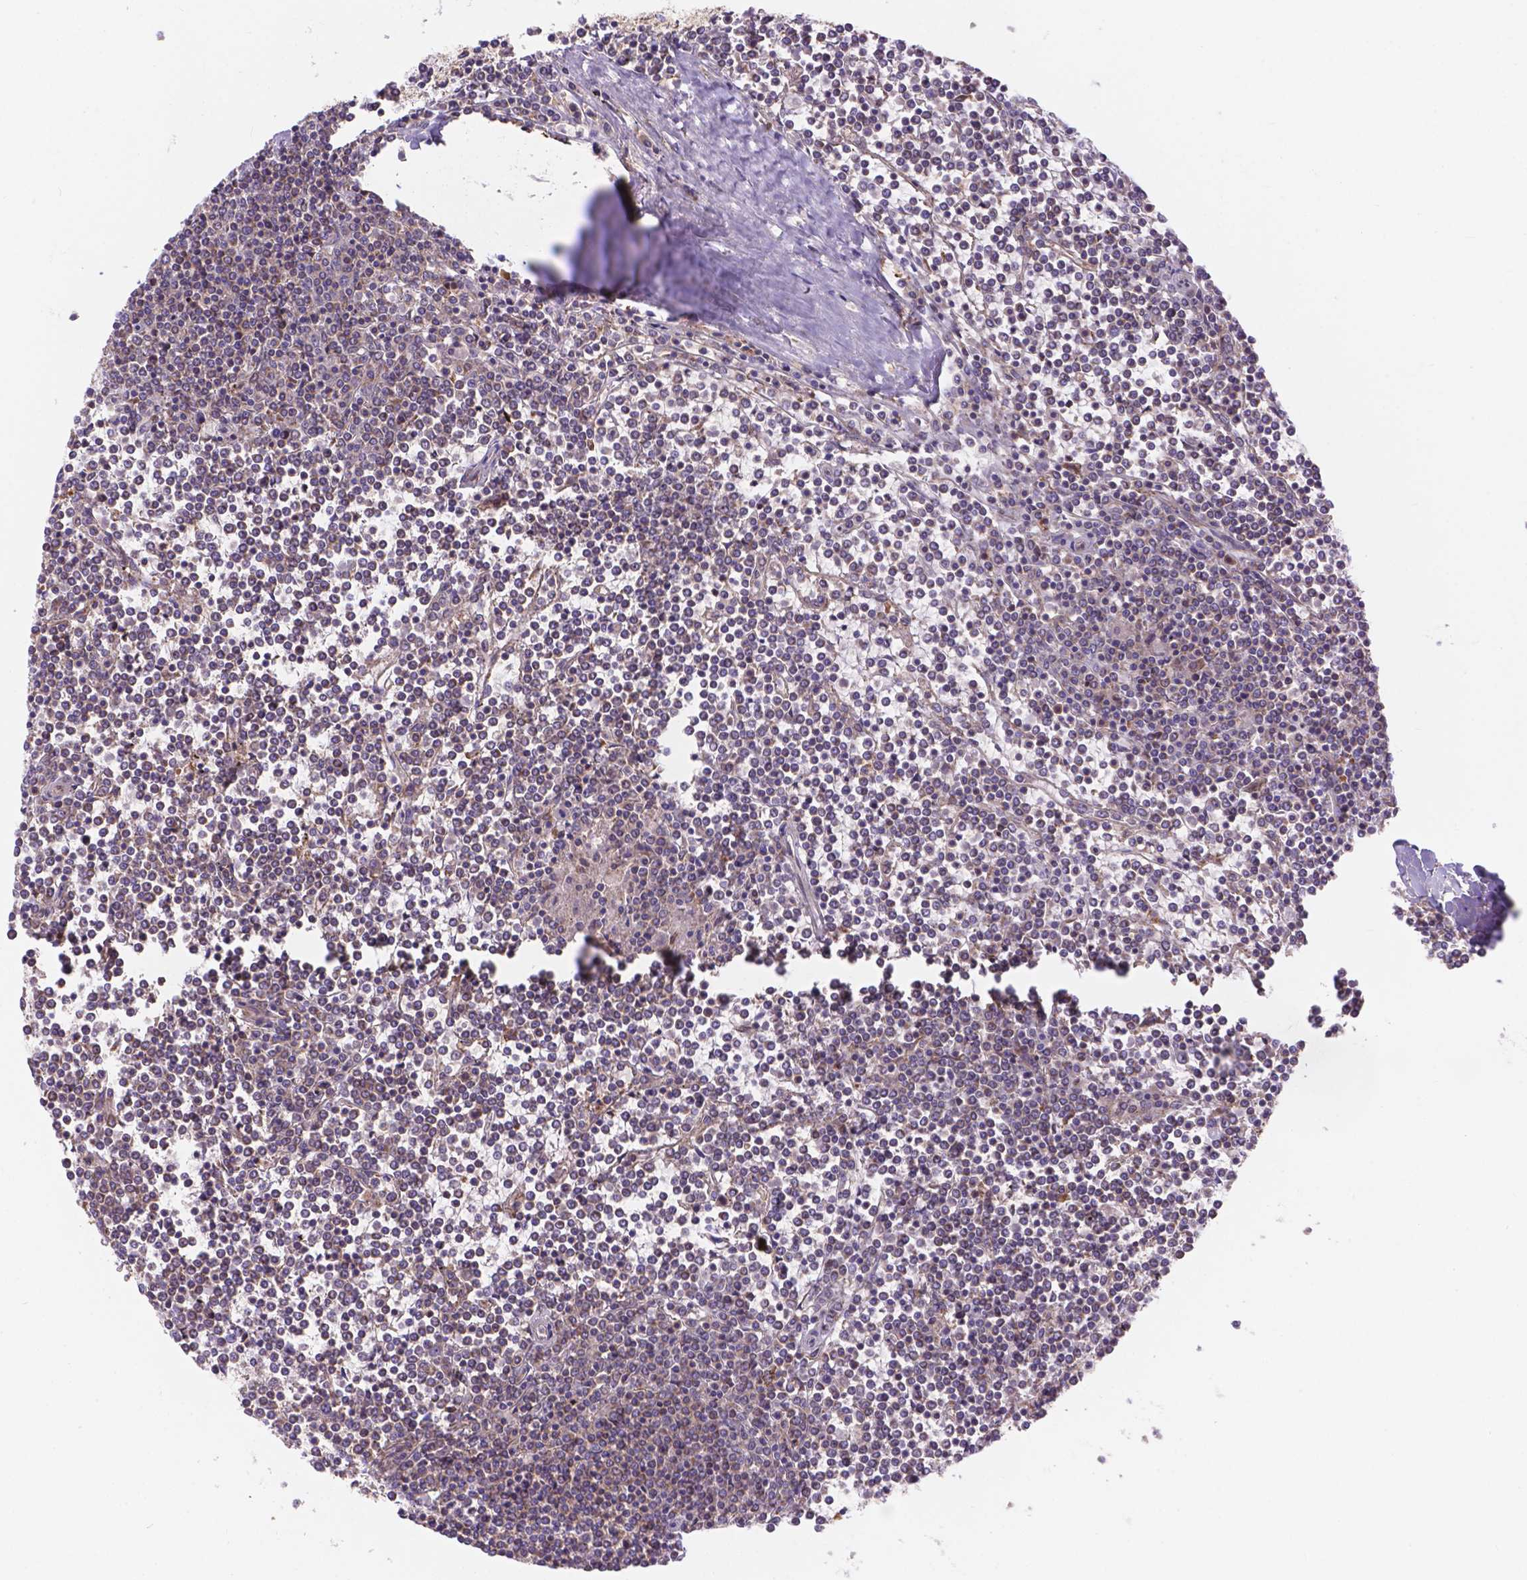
{"staining": {"intensity": "negative", "quantity": "none", "location": "none"}, "tissue": "lymphoma", "cell_type": "Tumor cells", "image_type": "cancer", "snomed": [{"axis": "morphology", "description": "Malignant lymphoma, non-Hodgkin's type, Low grade"}, {"axis": "topography", "description": "Spleen"}], "caption": "DAB (3,3'-diaminobenzidine) immunohistochemical staining of lymphoma reveals no significant staining in tumor cells.", "gene": "AK3", "patient": {"sex": "female", "age": 19}}